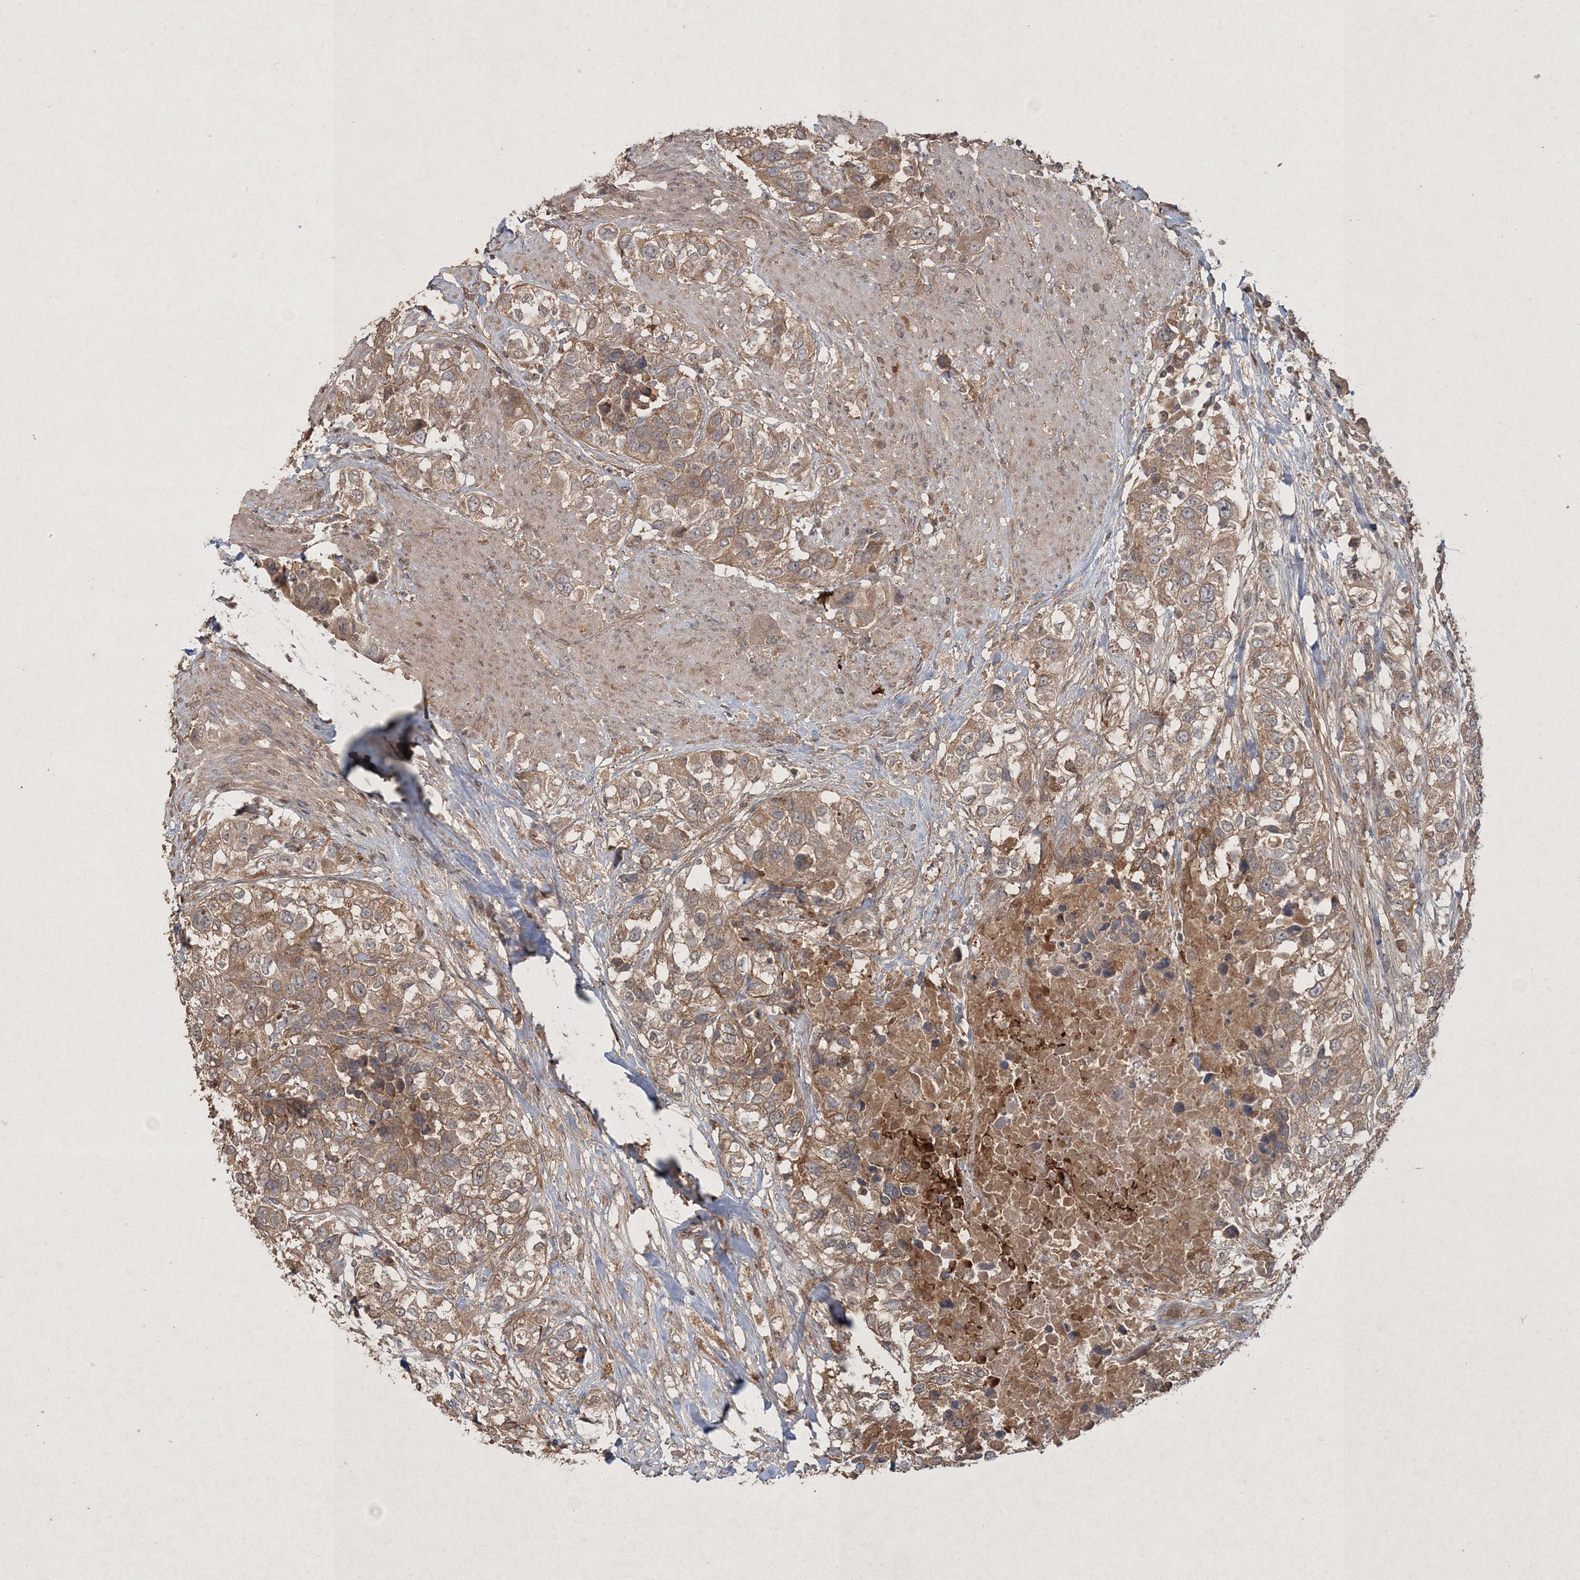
{"staining": {"intensity": "moderate", "quantity": ">75%", "location": "cytoplasmic/membranous"}, "tissue": "urothelial cancer", "cell_type": "Tumor cells", "image_type": "cancer", "snomed": [{"axis": "morphology", "description": "Urothelial carcinoma, High grade"}, {"axis": "topography", "description": "Urinary bladder"}], "caption": "Urothelial cancer was stained to show a protein in brown. There is medium levels of moderate cytoplasmic/membranous staining in about >75% of tumor cells.", "gene": "SPRY1", "patient": {"sex": "female", "age": 80}}